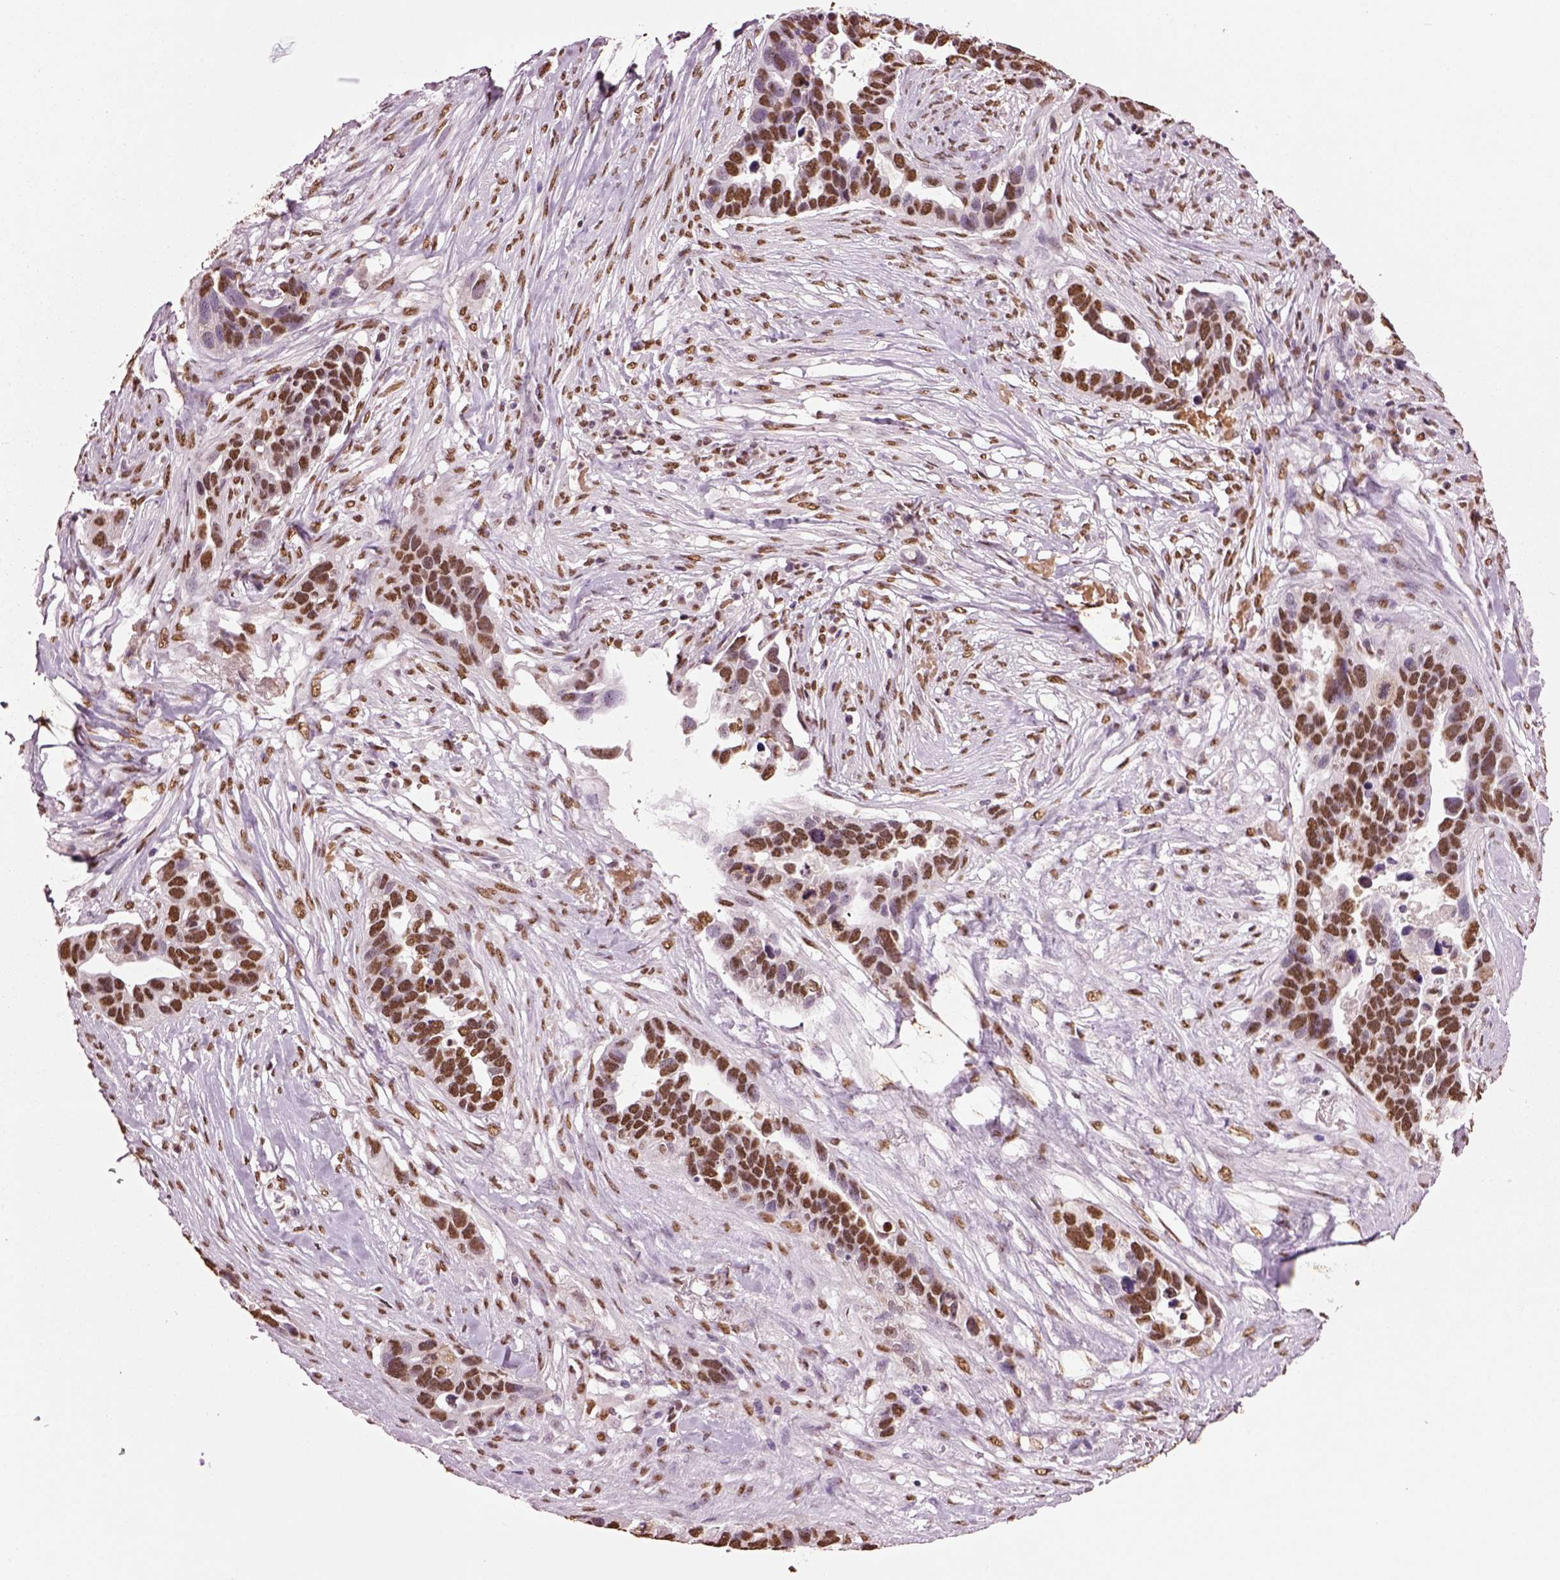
{"staining": {"intensity": "moderate", "quantity": ">75%", "location": "nuclear"}, "tissue": "ovarian cancer", "cell_type": "Tumor cells", "image_type": "cancer", "snomed": [{"axis": "morphology", "description": "Cystadenocarcinoma, serous, NOS"}, {"axis": "topography", "description": "Ovary"}], "caption": "Ovarian cancer stained with a protein marker shows moderate staining in tumor cells.", "gene": "DDX3X", "patient": {"sex": "female", "age": 54}}